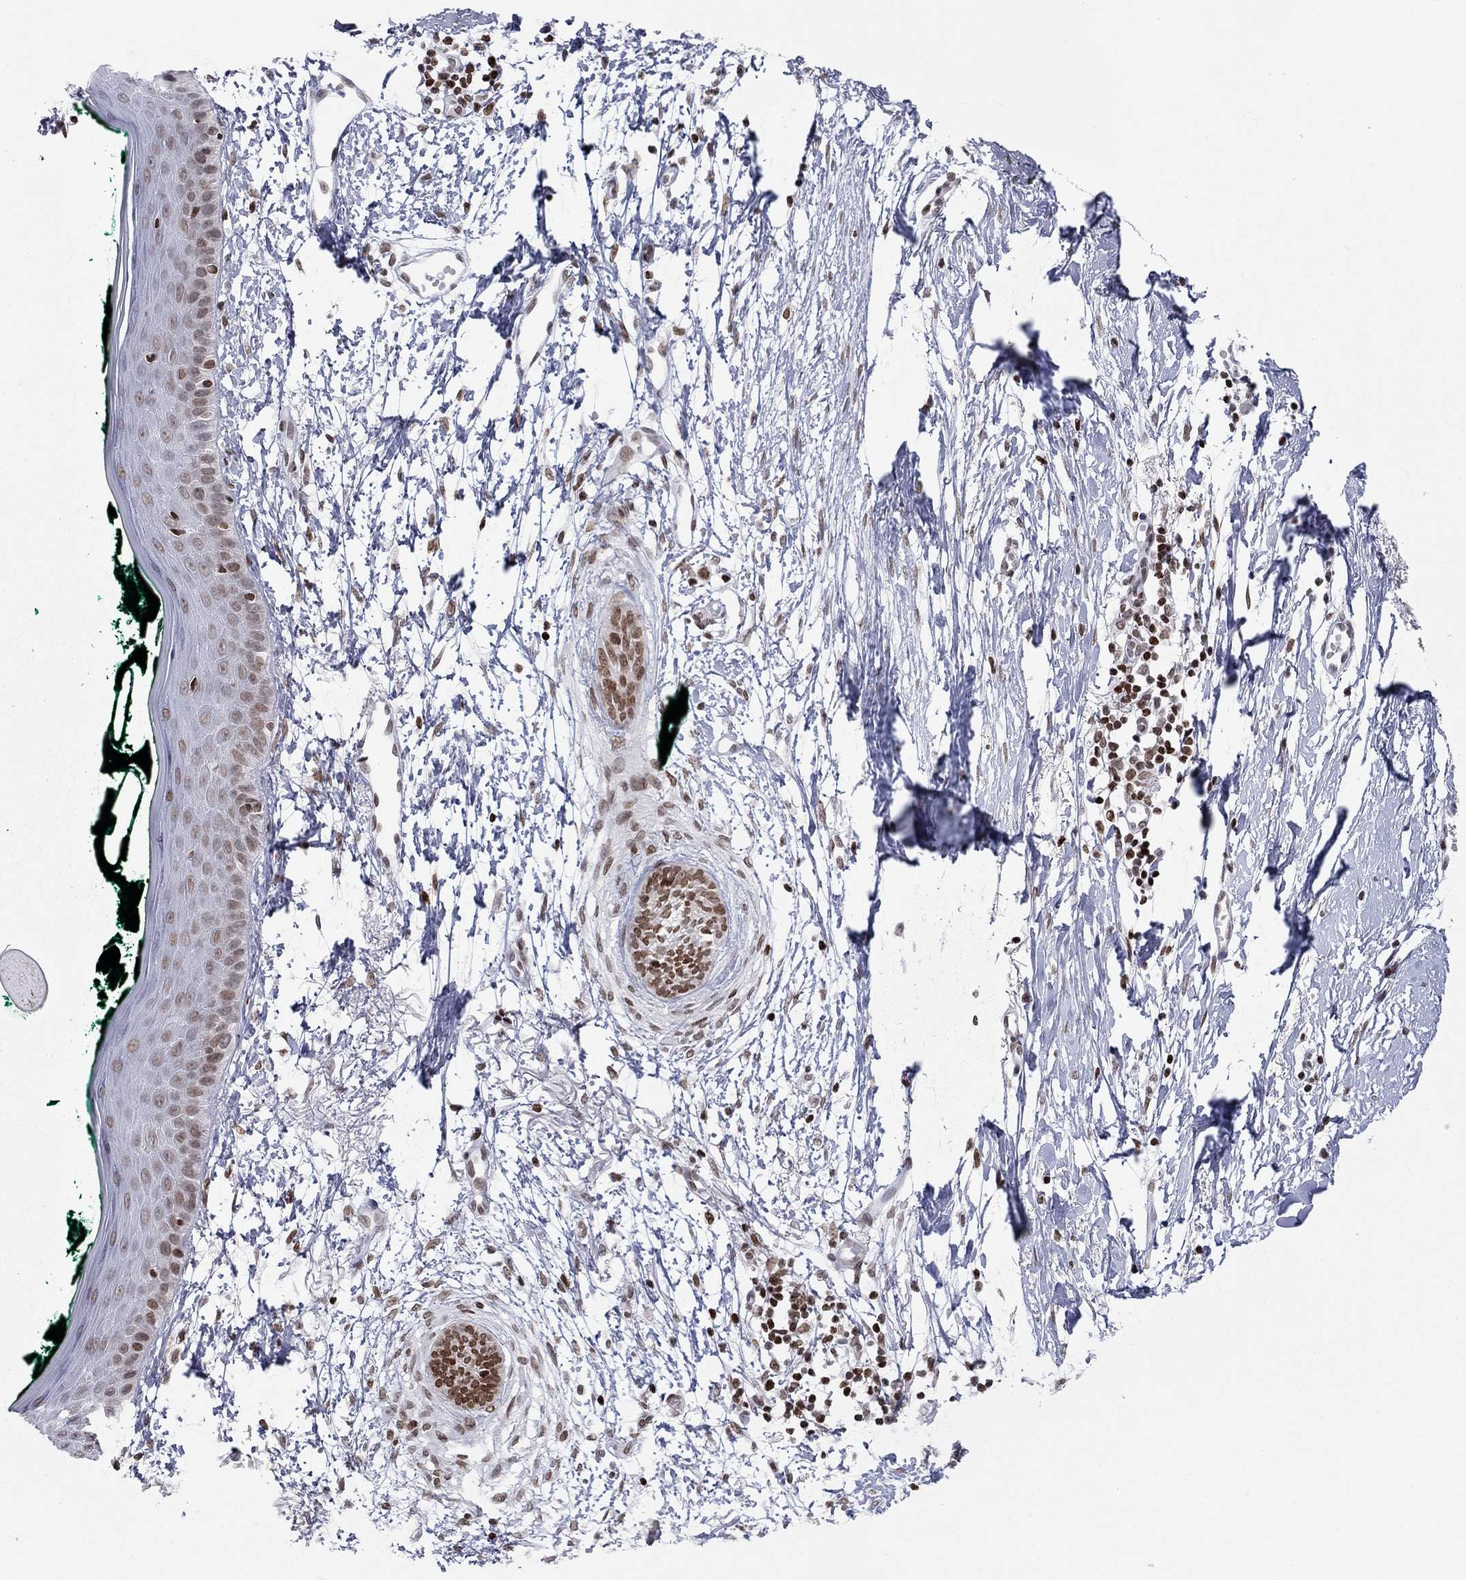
{"staining": {"intensity": "moderate", "quantity": ">75%", "location": "nuclear"}, "tissue": "skin cancer", "cell_type": "Tumor cells", "image_type": "cancer", "snomed": [{"axis": "morphology", "description": "Normal tissue, NOS"}, {"axis": "morphology", "description": "Basal cell carcinoma"}, {"axis": "topography", "description": "Skin"}], "caption": "Skin cancer was stained to show a protein in brown. There is medium levels of moderate nuclear staining in approximately >75% of tumor cells.", "gene": "H2AX", "patient": {"sex": "male", "age": 84}}